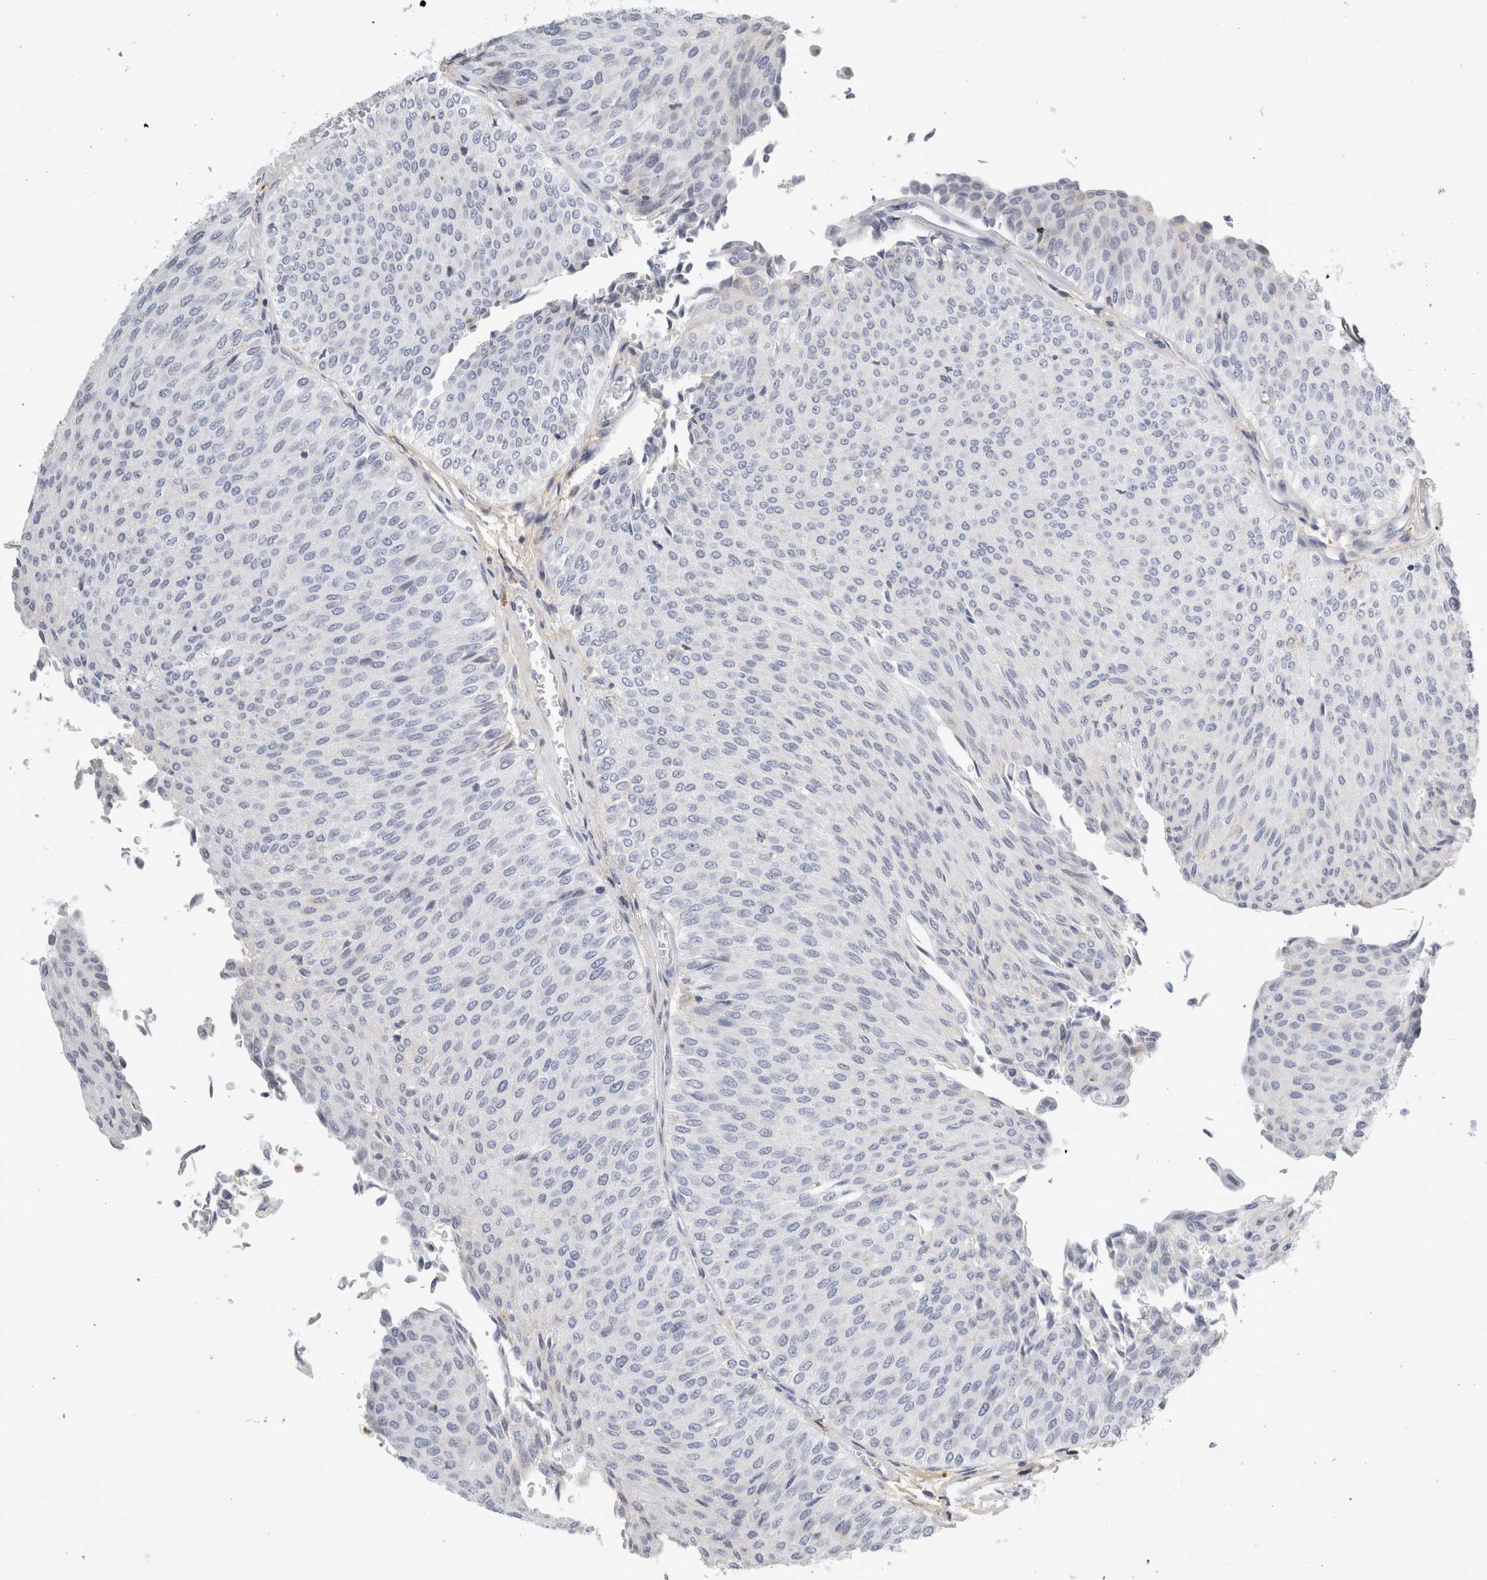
{"staining": {"intensity": "negative", "quantity": "none", "location": "none"}, "tissue": "urothelial cancer", "cell_type": "Tumor cells", "image_type": "cancer", "snomed": [{"axis": "morphology", "description": "Urothelial carcinoma, Low grade"}, {"axis": "topography", "description": "Urinary bladder"}], "caption": "Tumor cells are negative for protein expression in human low-grade urothelial carcinoma.", "gene": "FGL2", "patient": {"sex": "male", "age": 78}}